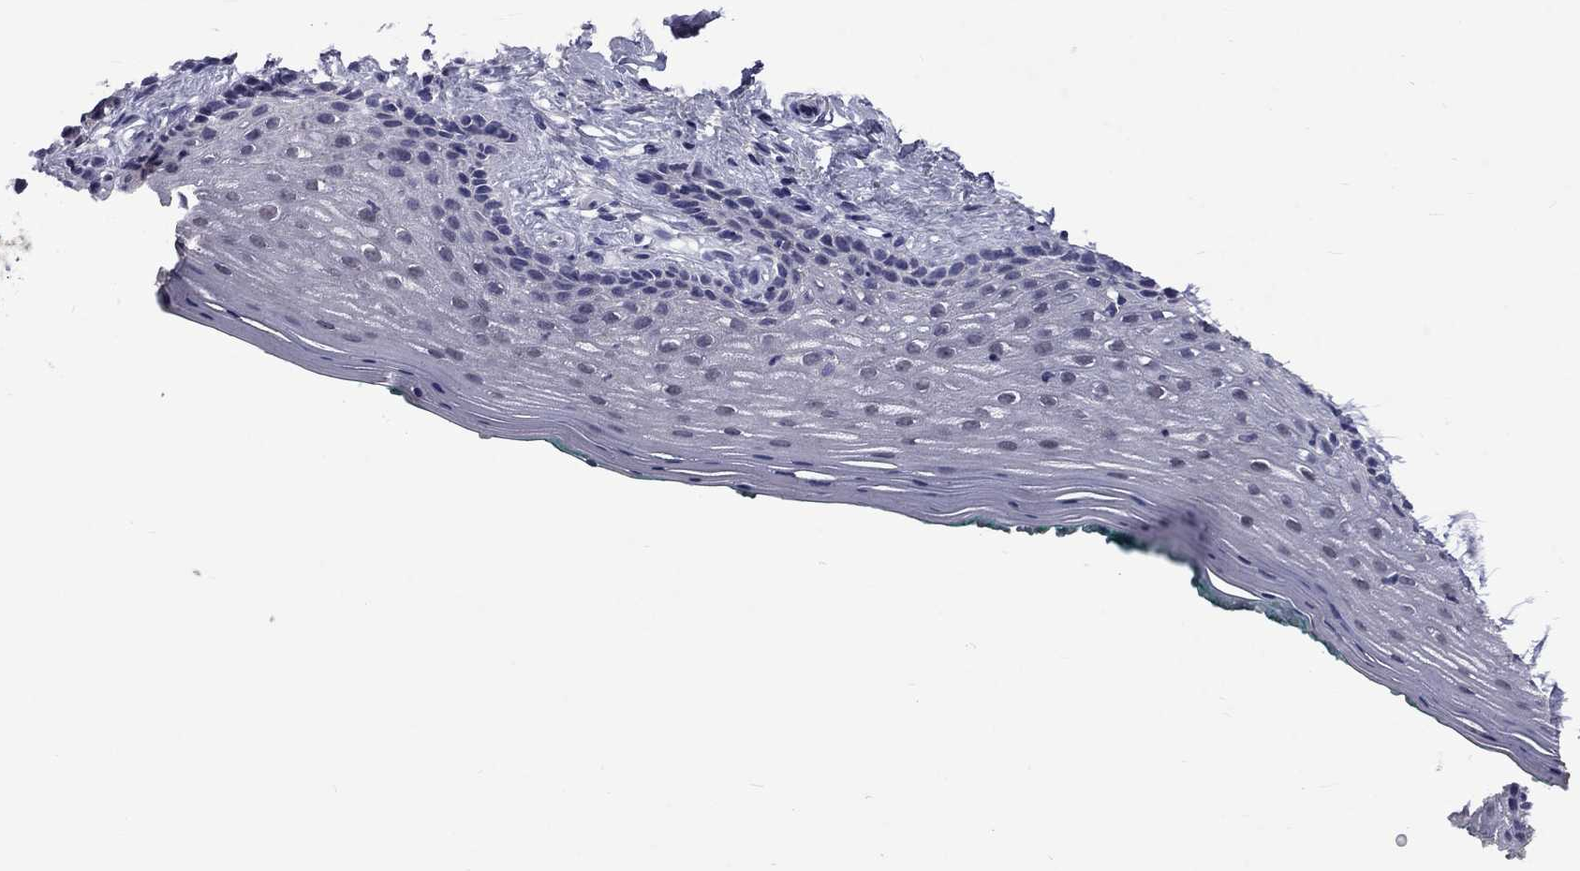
{"staining": {"intensity": "negative", "quantity": "none", "location": "none"}, "tissue": "vagina", "cell_type": "Squamous epithelial cells", "image_type": "normal", "snomed": [{"axis": "morphology", "description": "Normal tissue, NOS"}, {"axis": "topography", "description": "Vagina"}], "caption": "This micrograph is of unremarkable vagina stained with immunohistochemistry to label a protein in brown with the nuclei are counter-stained blue. There is no positivity in squamous epithelial cells.", "gene": "SNTA1", "patient": {"sex": "female", "age": 45}}